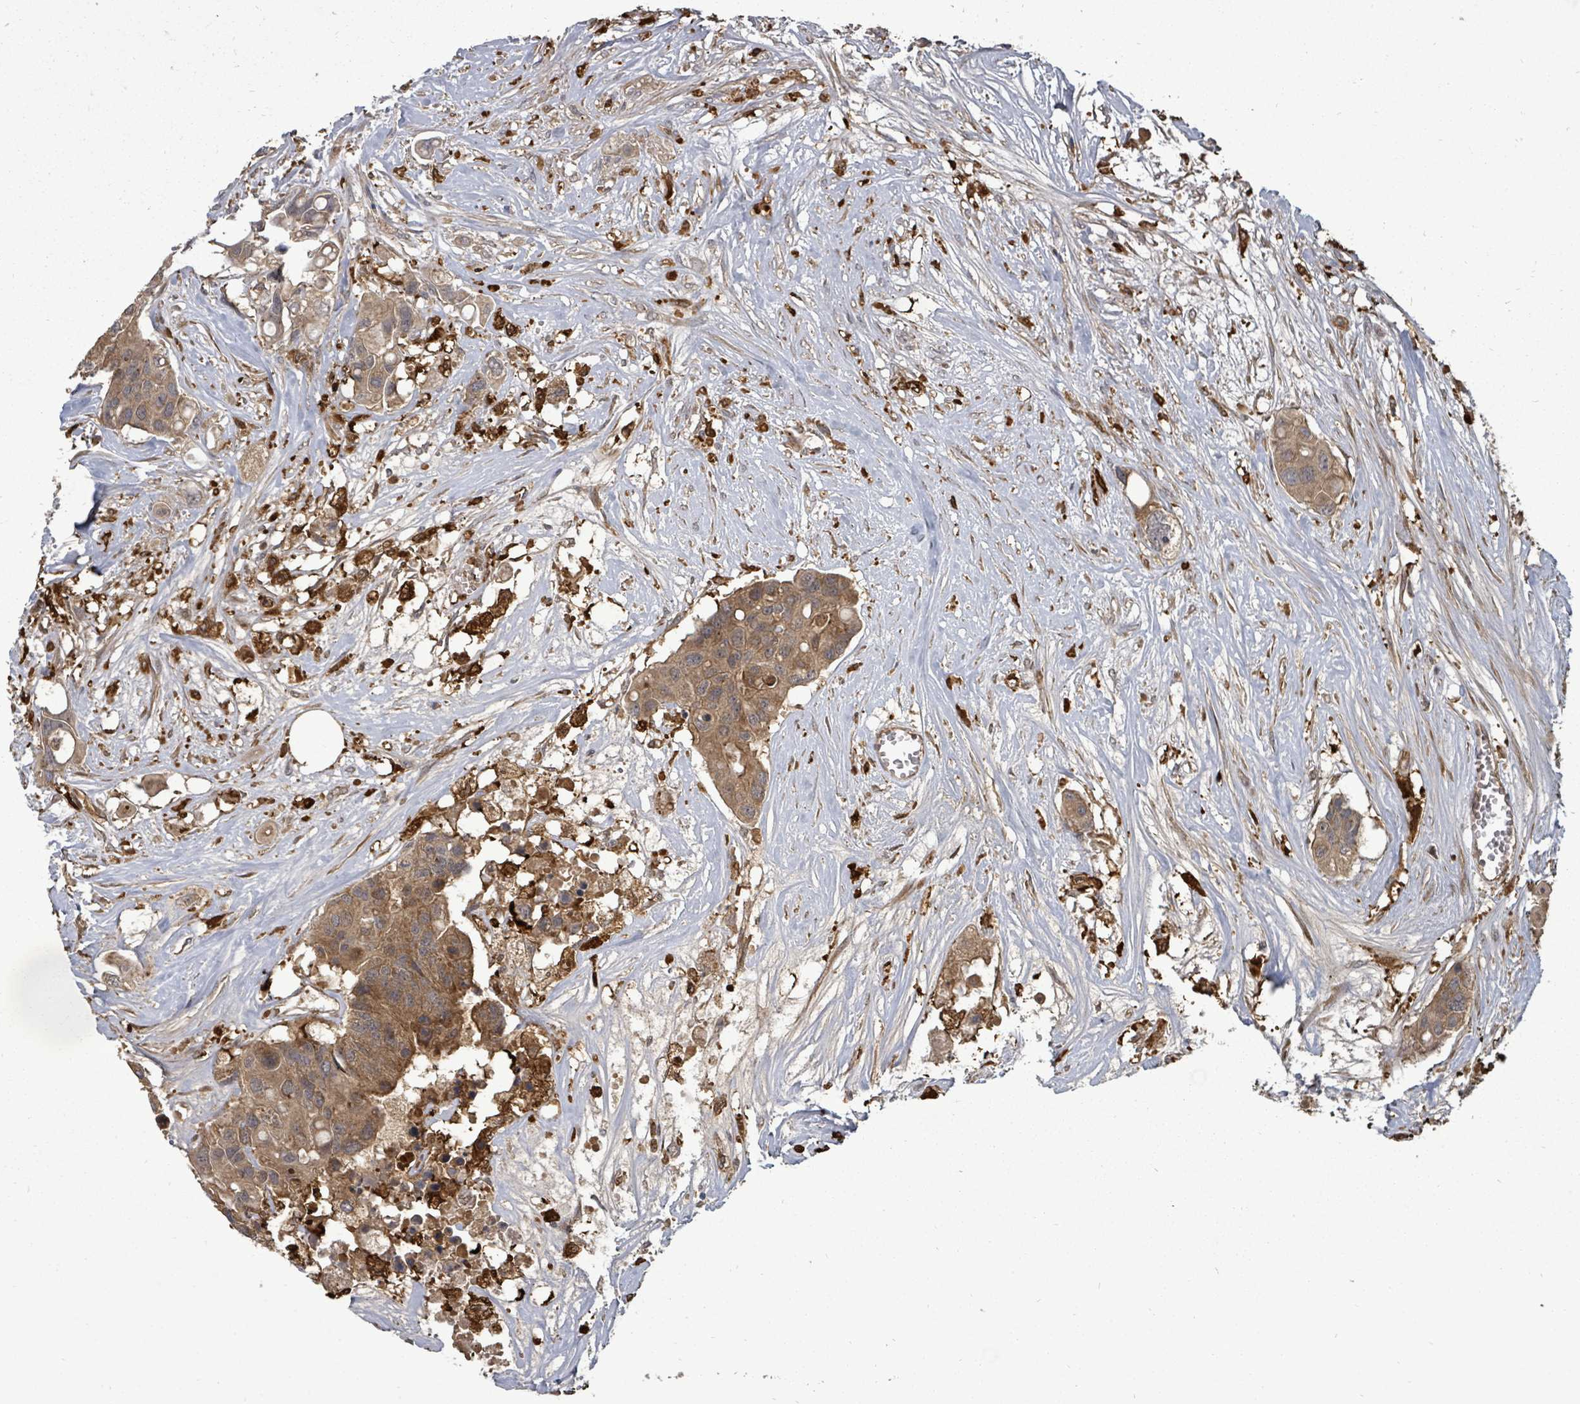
{"staining": {"intensity": "moderate", "quantity": ">75%", "location": "cytoplasmic/membranous"}, "tissue": "colorectal cancer", "cell_type": "Tumor cells", "image_type": "cancer", "snomed": [{"axis": "morphology", "description": "Adenocarcinoma, NOS"}, {"axis": "topography", "description": "Colon"}], "caption": "Colorectal cancer (adenocarcinoma) tissue exhibits moderate cytoplasmic/membranous expression in about >75% of tumor cells", "gene": "EIF3C", "patient": {"sex": "male", "age": 77}}